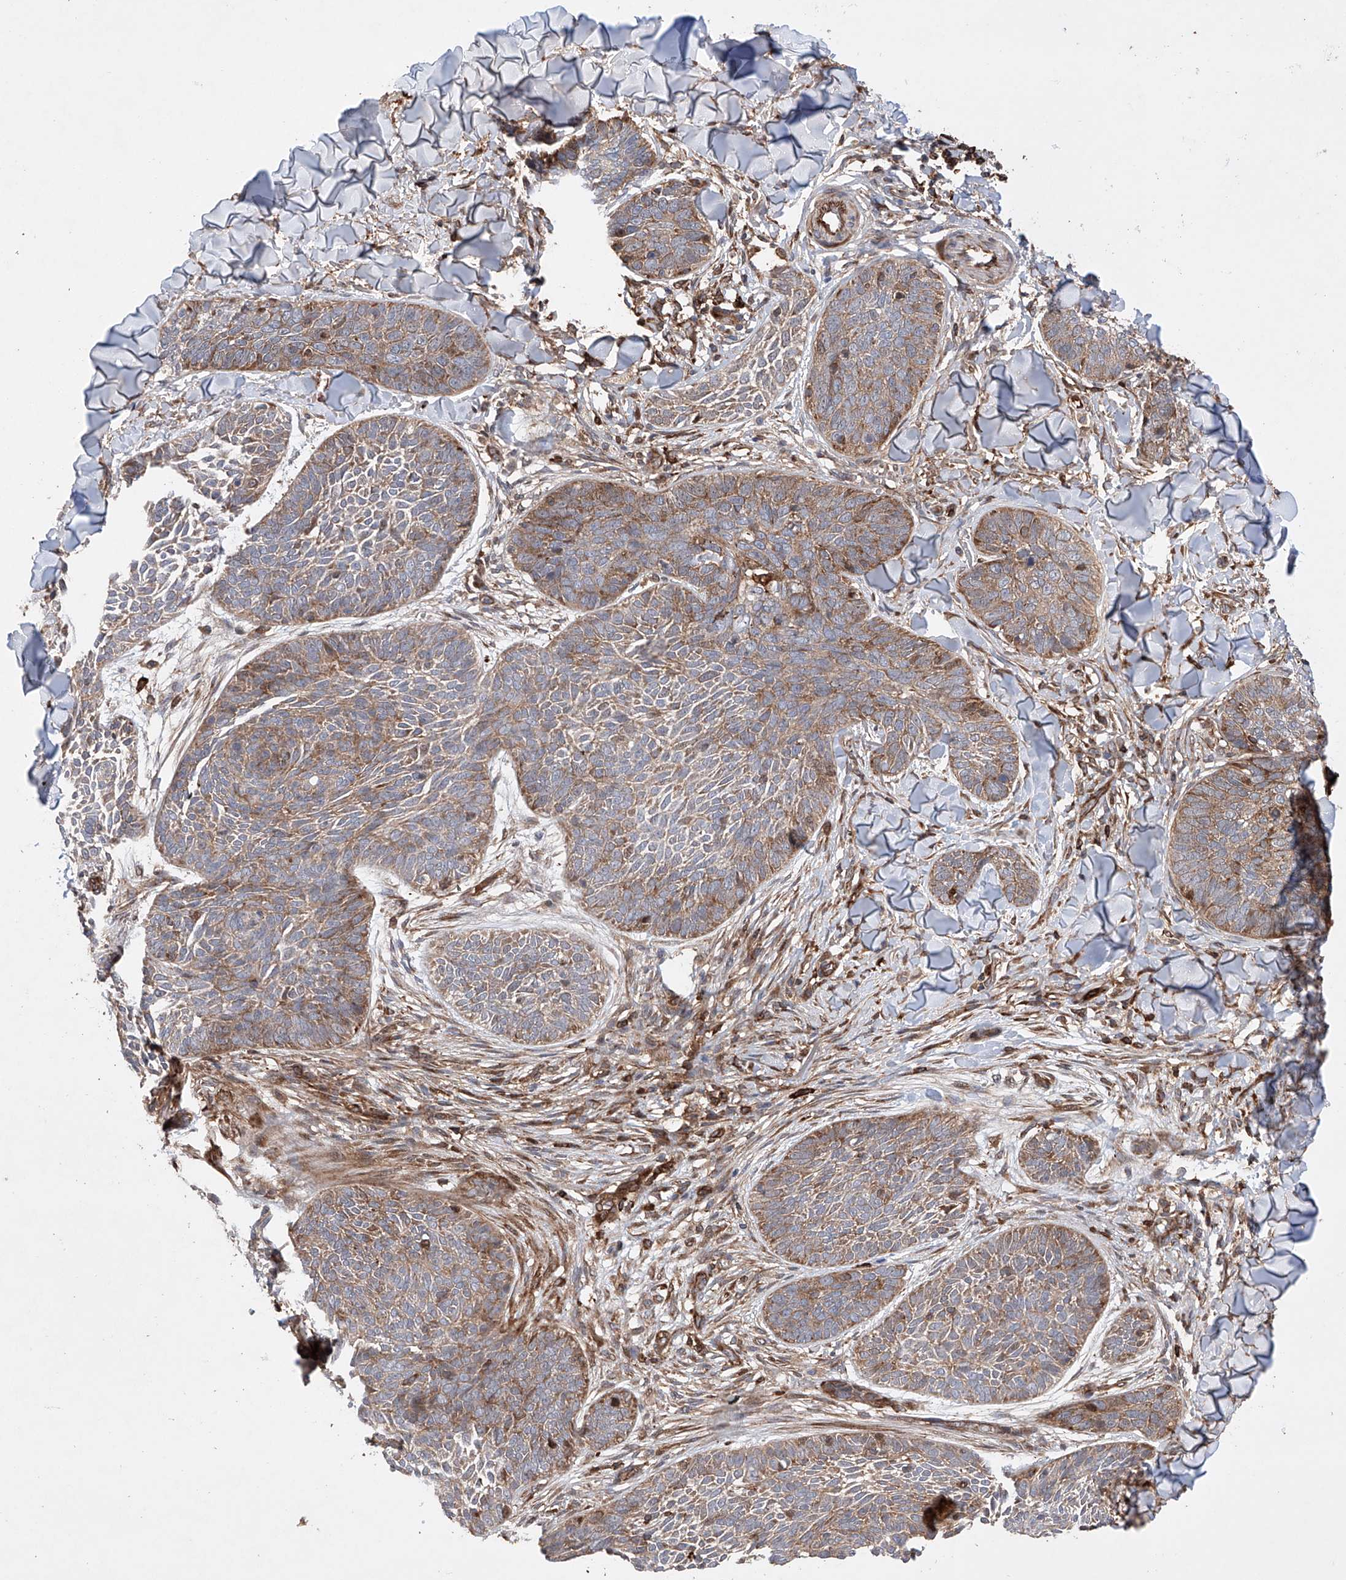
{"staining": {"intensity": "moderate", "quantity": ">75%", "location": "cytoplasmic/membranous"}, "tissue": "skin cancer", "cell_type": "Tumor cells", "image_type": "cancer", "snomed": [{"axis": "morphology", "description": "Basal cell carcinoma"}, {"axis": "topography", "description": "Skin"}], "caption": "Immunohistochemical staining of skin cancer (basal cell carcinoma) demonstrates medium levels of moderate cytoplasmic/membranous positivity in about >75% of tumor cells. (Stains: DAB (3,3'-diaminobenzidine) in brown, nuclei in blue, Microscopy: brightfield microscopy at high magnification).", "gene": "TIMM23", "patient": {"sex": "male", "age": 85}}